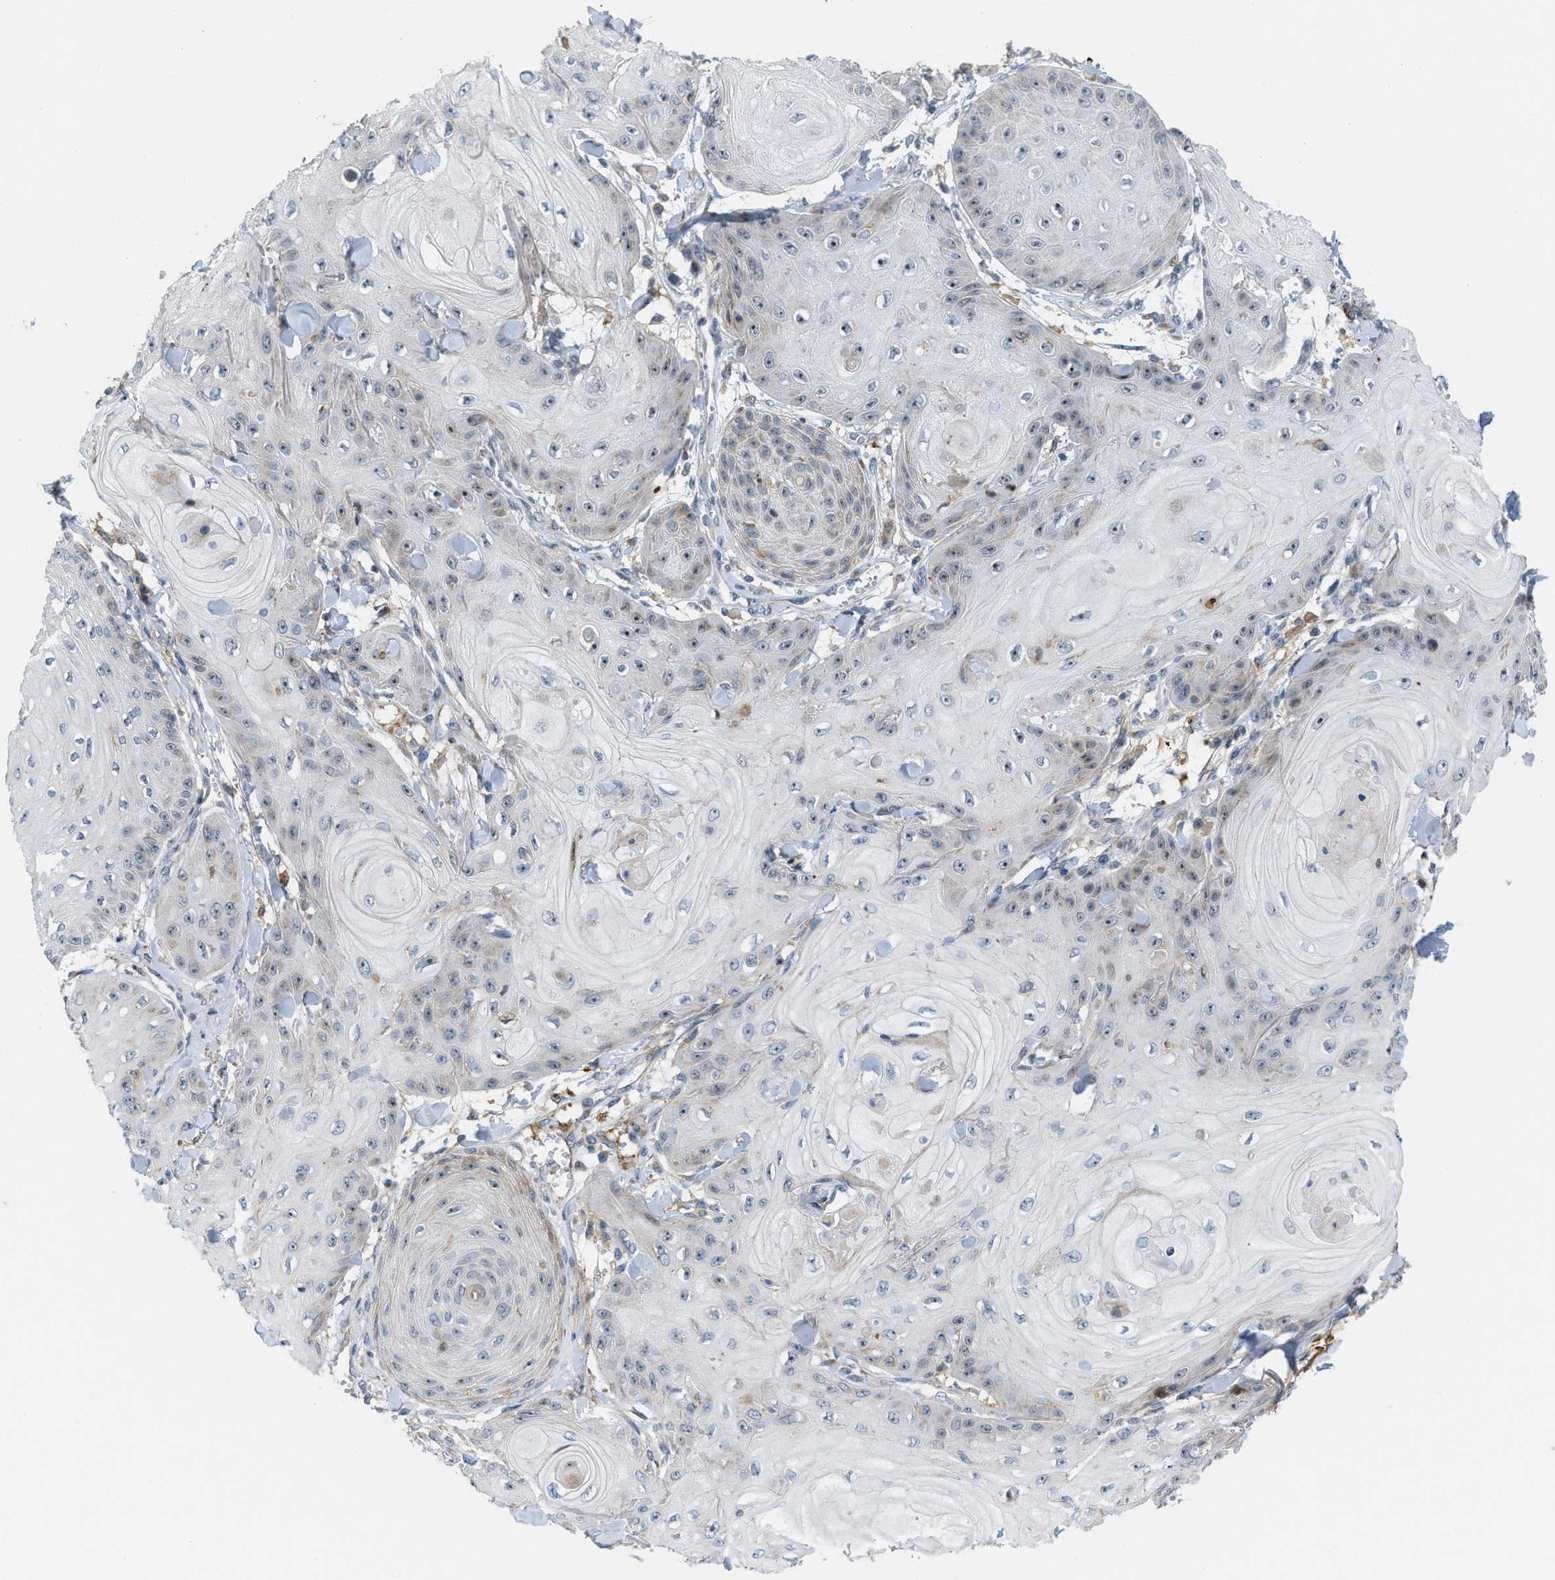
{"staining": {"intensity": "moderate", "quantity": "25%-75%", "location": "nuclear"}, "tissue": "skin cancer", "cell_type": "Tumor cells", "image_type": "cancer", "snomed": [{"axis": "morphology", "description": "Squamous cell carcinoma, NOS"}, {"axis": "topography", "description": "Skin"}], "caption": "Skin cancer was stained to show a protein in brown. There is medium levels of moderate nuclear expression in about 25%-75% of tumor cells.", "gene": "DIPK1A", "patient": {"sex": "male", "age": 74}}